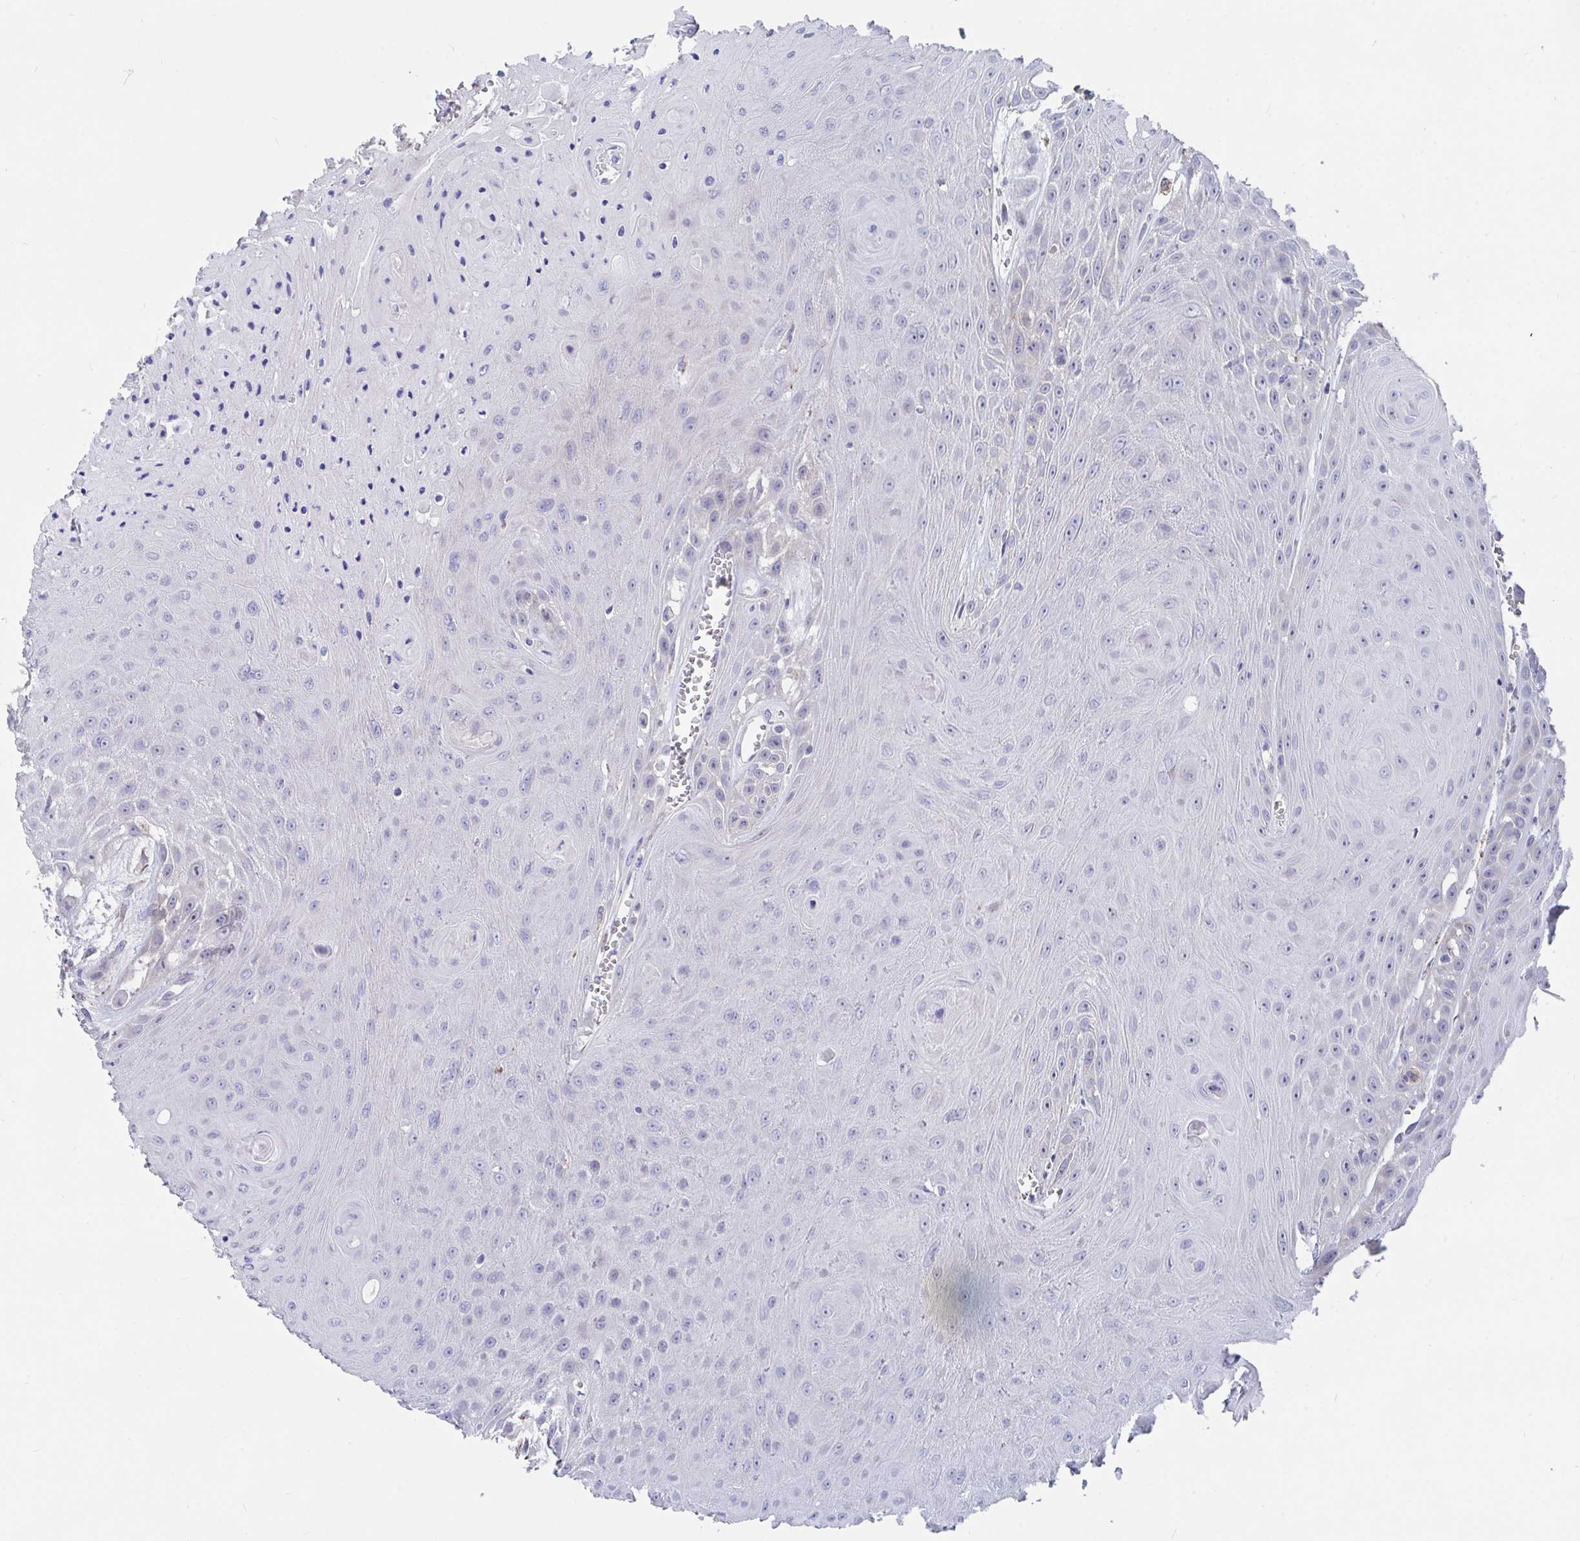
{"staining": {"intensity": "negative", "quantity": "none", "location": "none"}, "tissue": "head and neck cancer", "cell_type": "Tumor cells", "image_type": "cancer", "snomed": [{"axis": "morphology", "description": "Squamous cell carcinoma, NOS"}, {"axis": "topography", "description": "Oral tissue"}, {"axis": "topography", "description": "Head-Neck"}], "caption": "Tumor cells are negative for protein expression in human head and neck squamous cell carcinoma.", "gene": "FAM156B", "patient": {"sex": "male", "age": 81}}